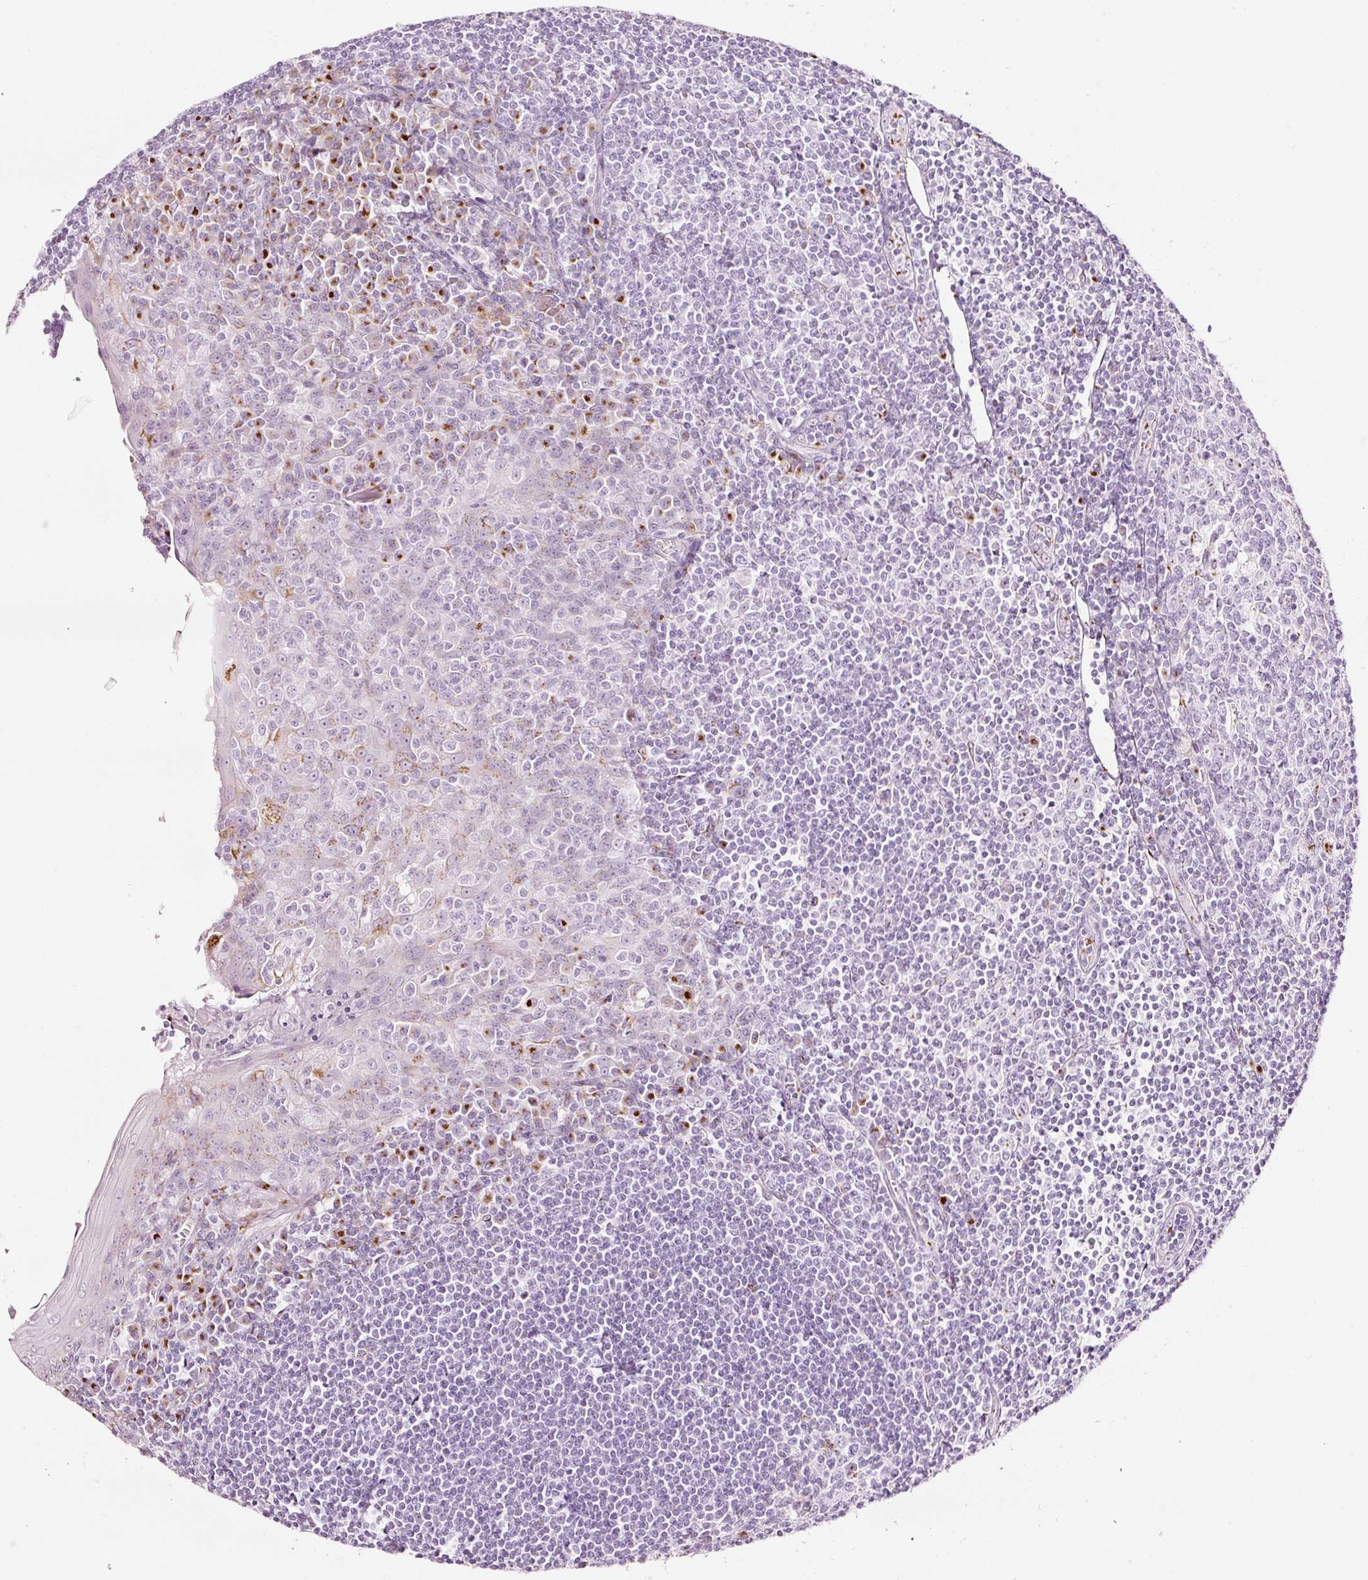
{"staining": {"intensity": "strong", "quantity": "<25%", "location": "cytoplasmic/membranous"}, "tissue": "tonsil", "cell_type": "Germinal center cells", "image_type": "normal", "snomed": [{"axis": "morphology", "description": "Normal tissue, NOS"}, {"axis": "topography", "description": "Tonsil"}], "caption": "Immunohistochemistry (IHC) image of unremarkable tonsil: tonsil stained using IHC exhibits medium levels of strong protein expression localized specifically in the cytoplasmic/membranous of germinal center cells, appearing as a cytoplasmic/membranous brown color.", "gene": "SDF4", "patient": {"sex": "male", "age": 27}}